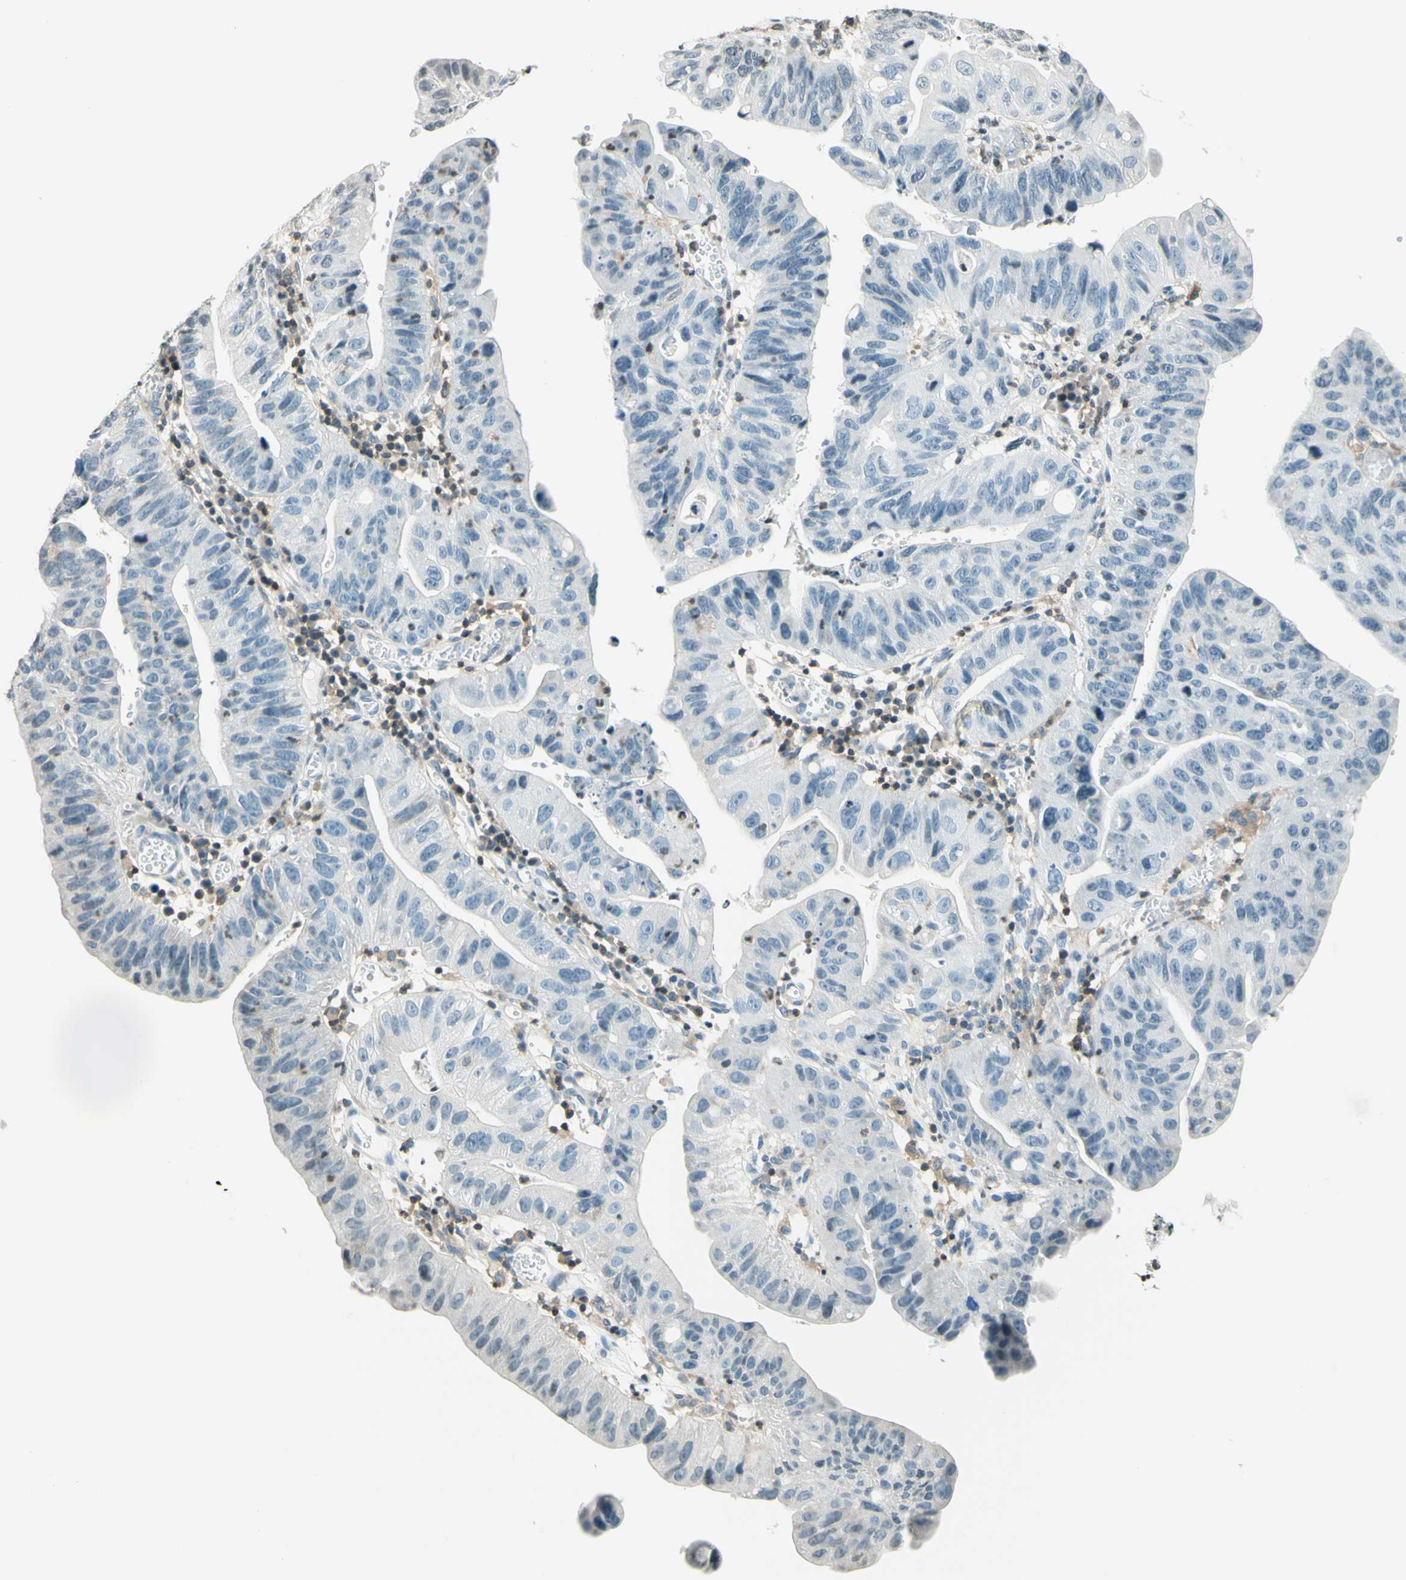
{"staining": {"intensity": "negative", "quantity": "none", "location": "none"}, "tissue": "stomach cancer", "cell_type": "Tumor cells", "image_type": "cancer", "snomed": [{"axis": "morphology", "description": "Adenocarcinoma, NOS"}, {"axis": "topography", "description": "Stomach"}], "caption": "Tumor cells show no significant staining in adenocarcinoma (stomach). (DAB immunohistochemistry, high magnification).", "gene": "WIPF1", "patient": {"sex": "male", "age": 59}}